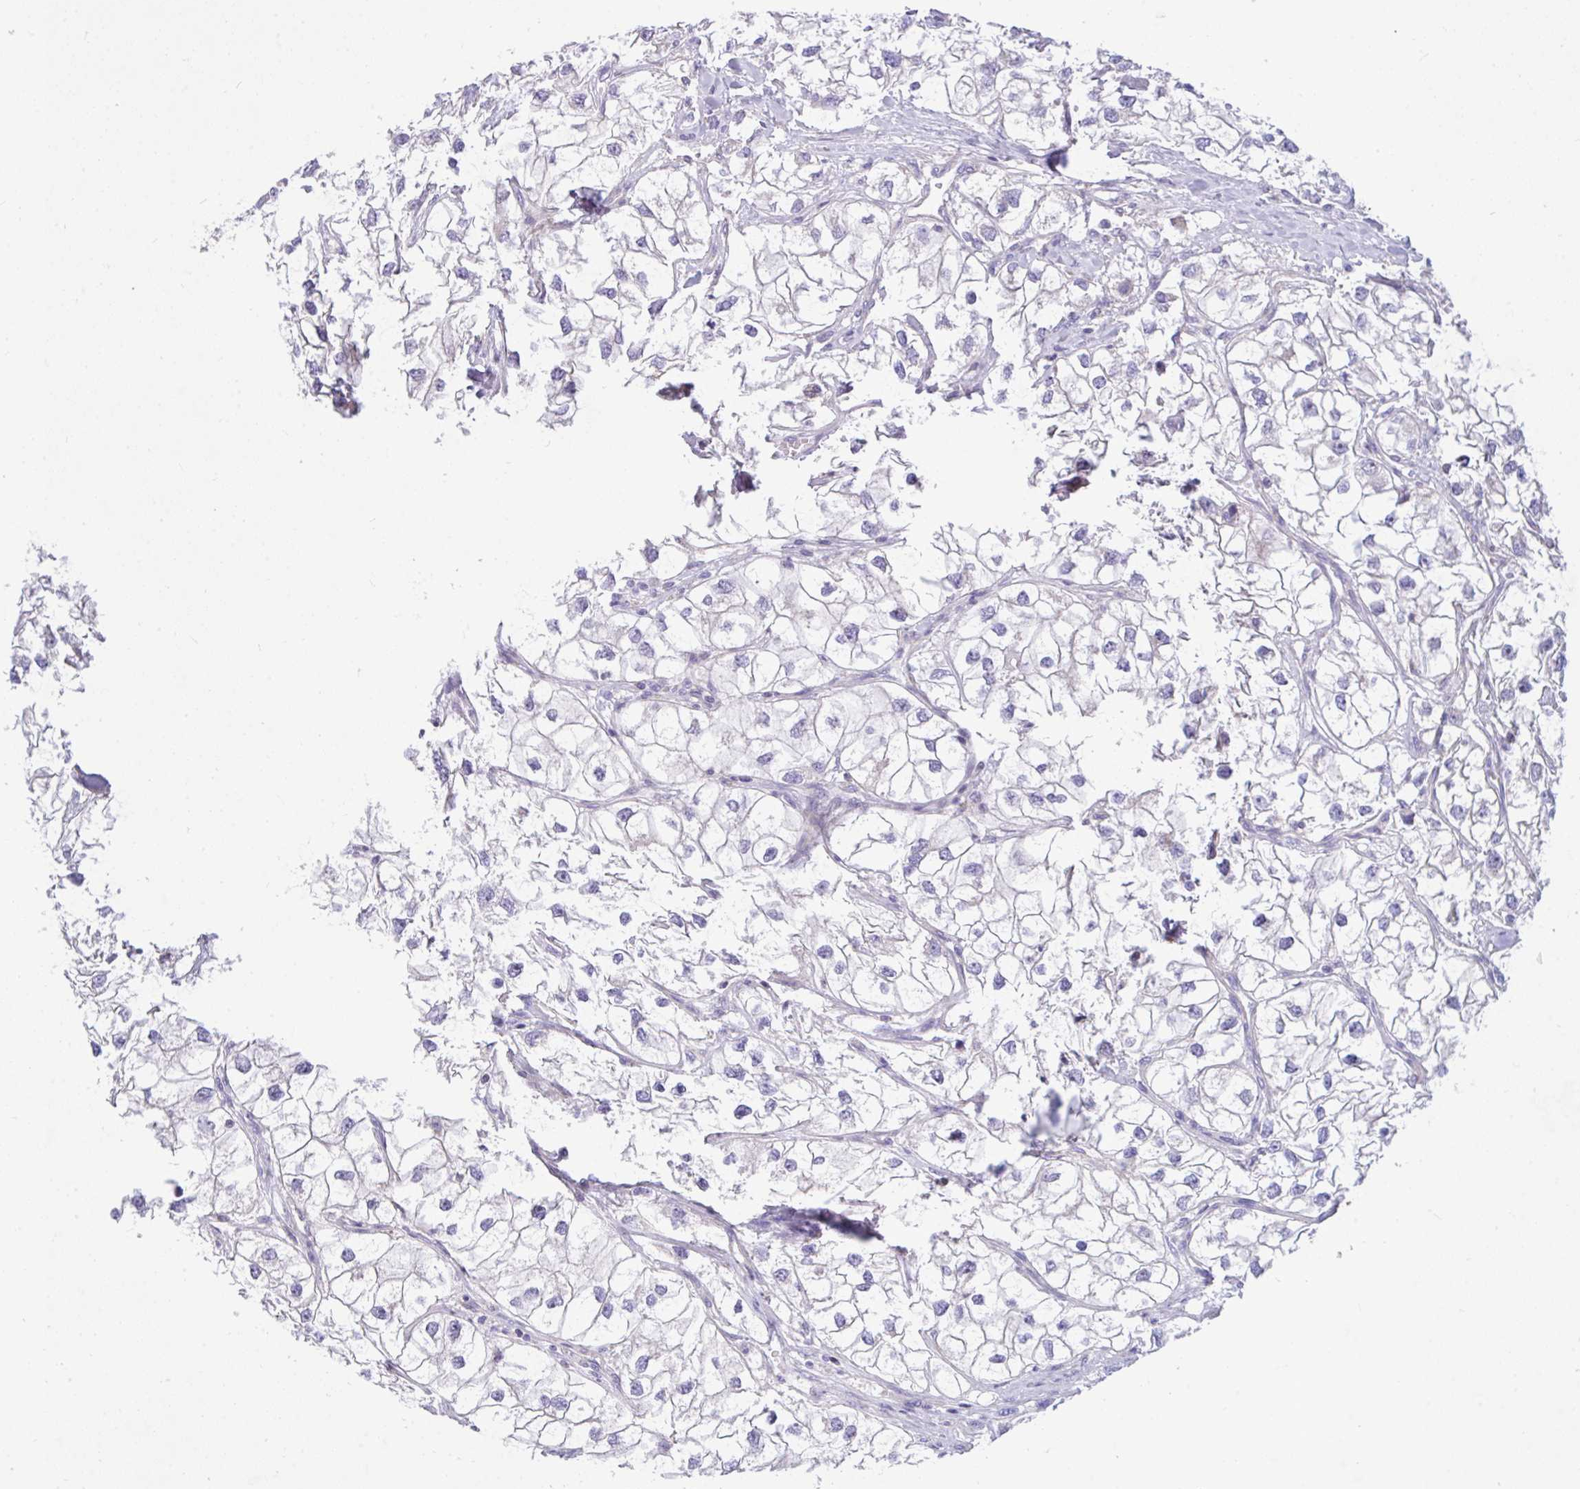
{"staining": {"intensity": "negative", "quantity": "none", "location": "none"}, "tissue": "renal cancer", "cell_type": "Tumor cells", "image_type": "cancer", "snomed": [{"axis": "morphology", "description": "Adenocarcinoma, NOS"}, {"axis": "topography", "description": "Kidney"}], "caption": "The immunohistochemistry (IHC) photomicrograph has no significant staining in tumor cells of renal cancer (adenocarcinoma) tissue.", "gene": "CEP63", "patient": {"sex": "male", "age": 59}}